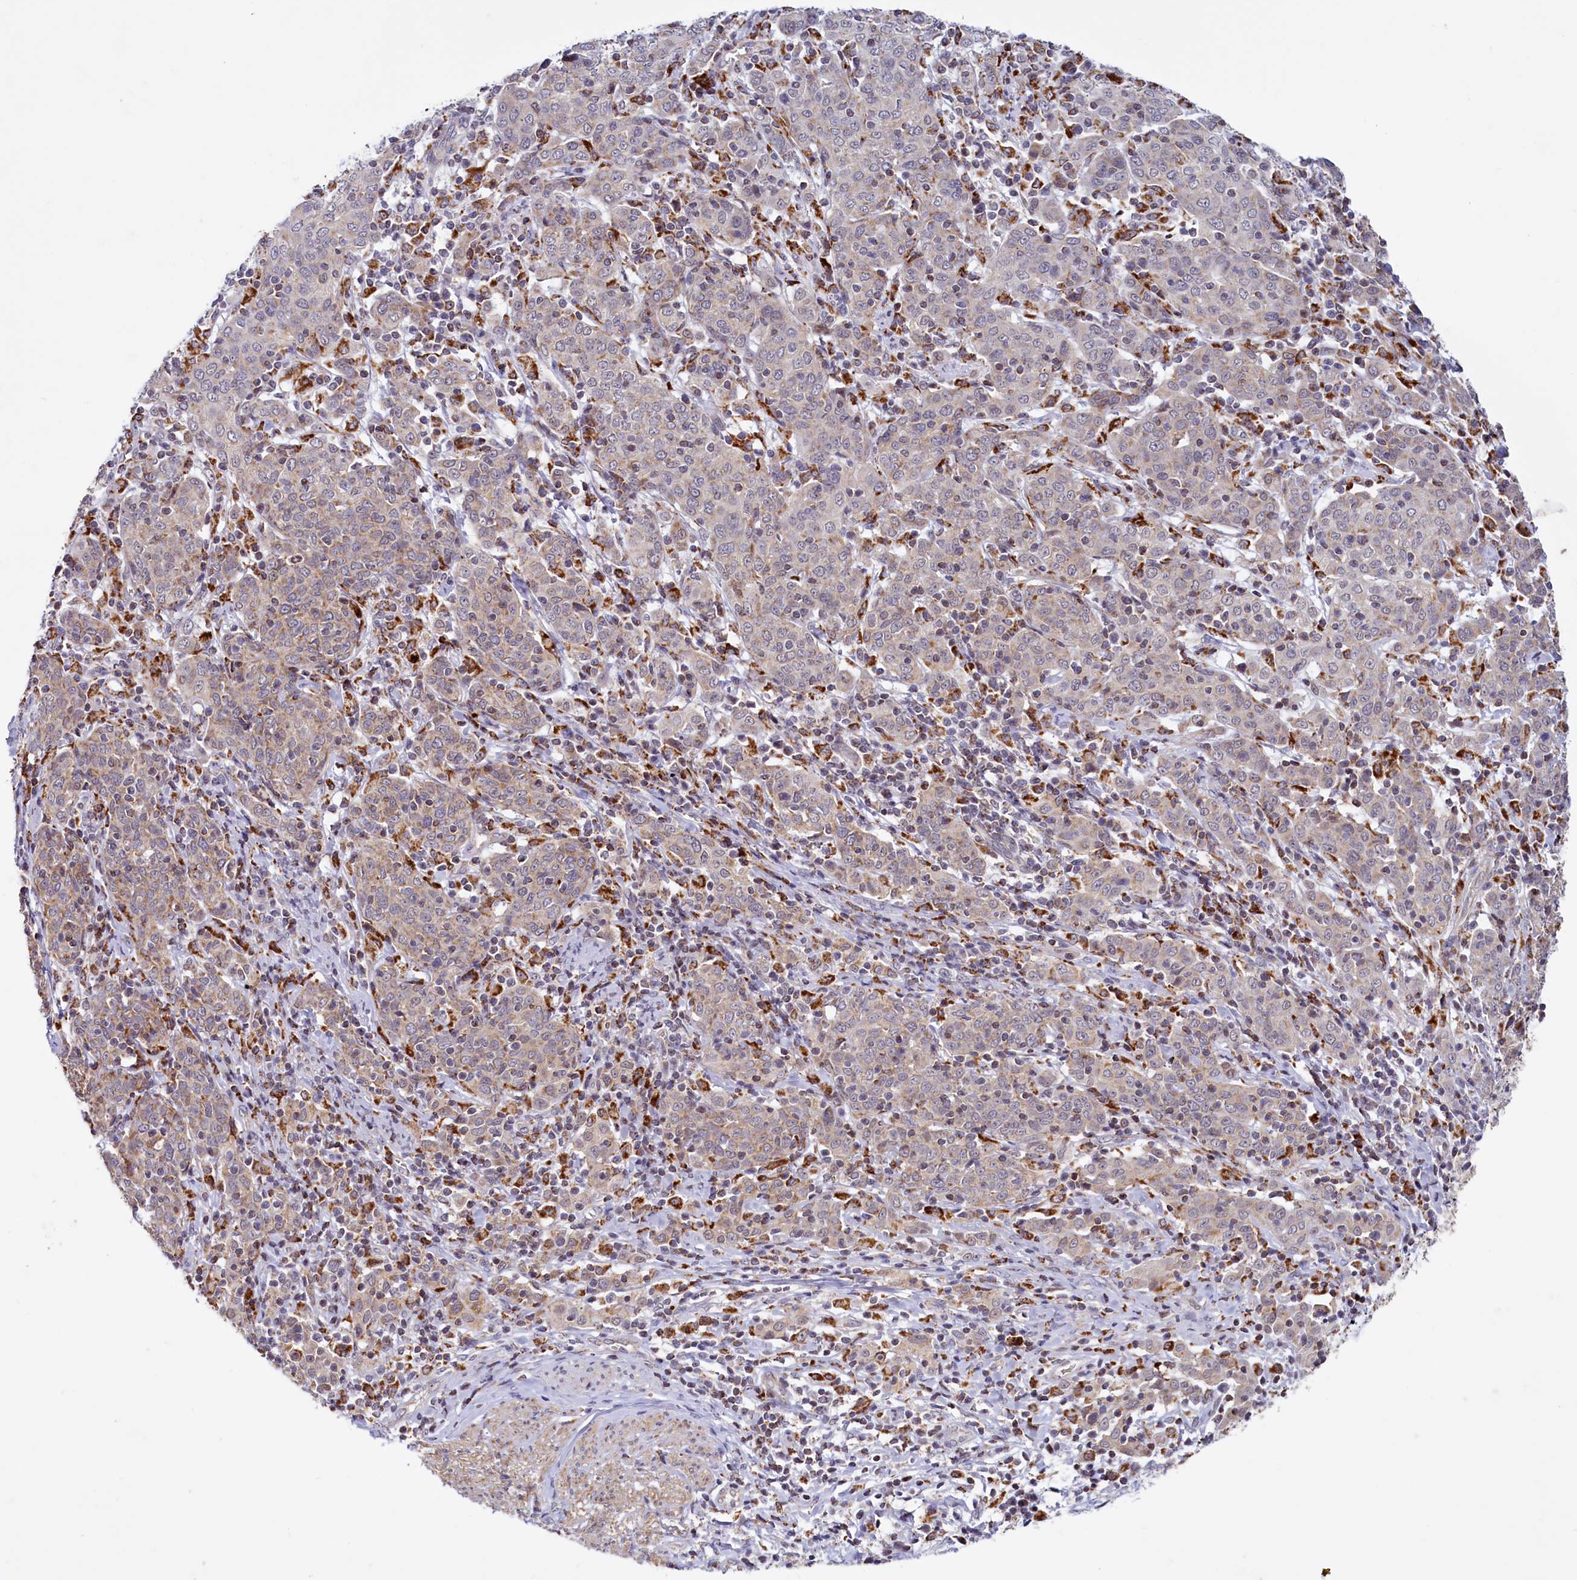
{"staining": {"intensity": "weak", "quantity": "25%-75%", "location": "cytoplasmic/membranous"}, "tissue": "cervical cancer", "cell_type": "Tumor cells", "image_type": "cancer", "snomed": [{"axis": "morphology", "description": "Squamous cell carcinoma, NOS"}, {"axis": "topography", "description": "Cervix"}], "caption": "The image demonstrates a brown stain indicating the presence of a protein in the cytoplasmic/membranous of tumor cells in cervical squamous cell carcinoma. Nuclei are stained in blue.", "gene": "DYNC2H1", "patient": {"sex": "female", "age": 67}}